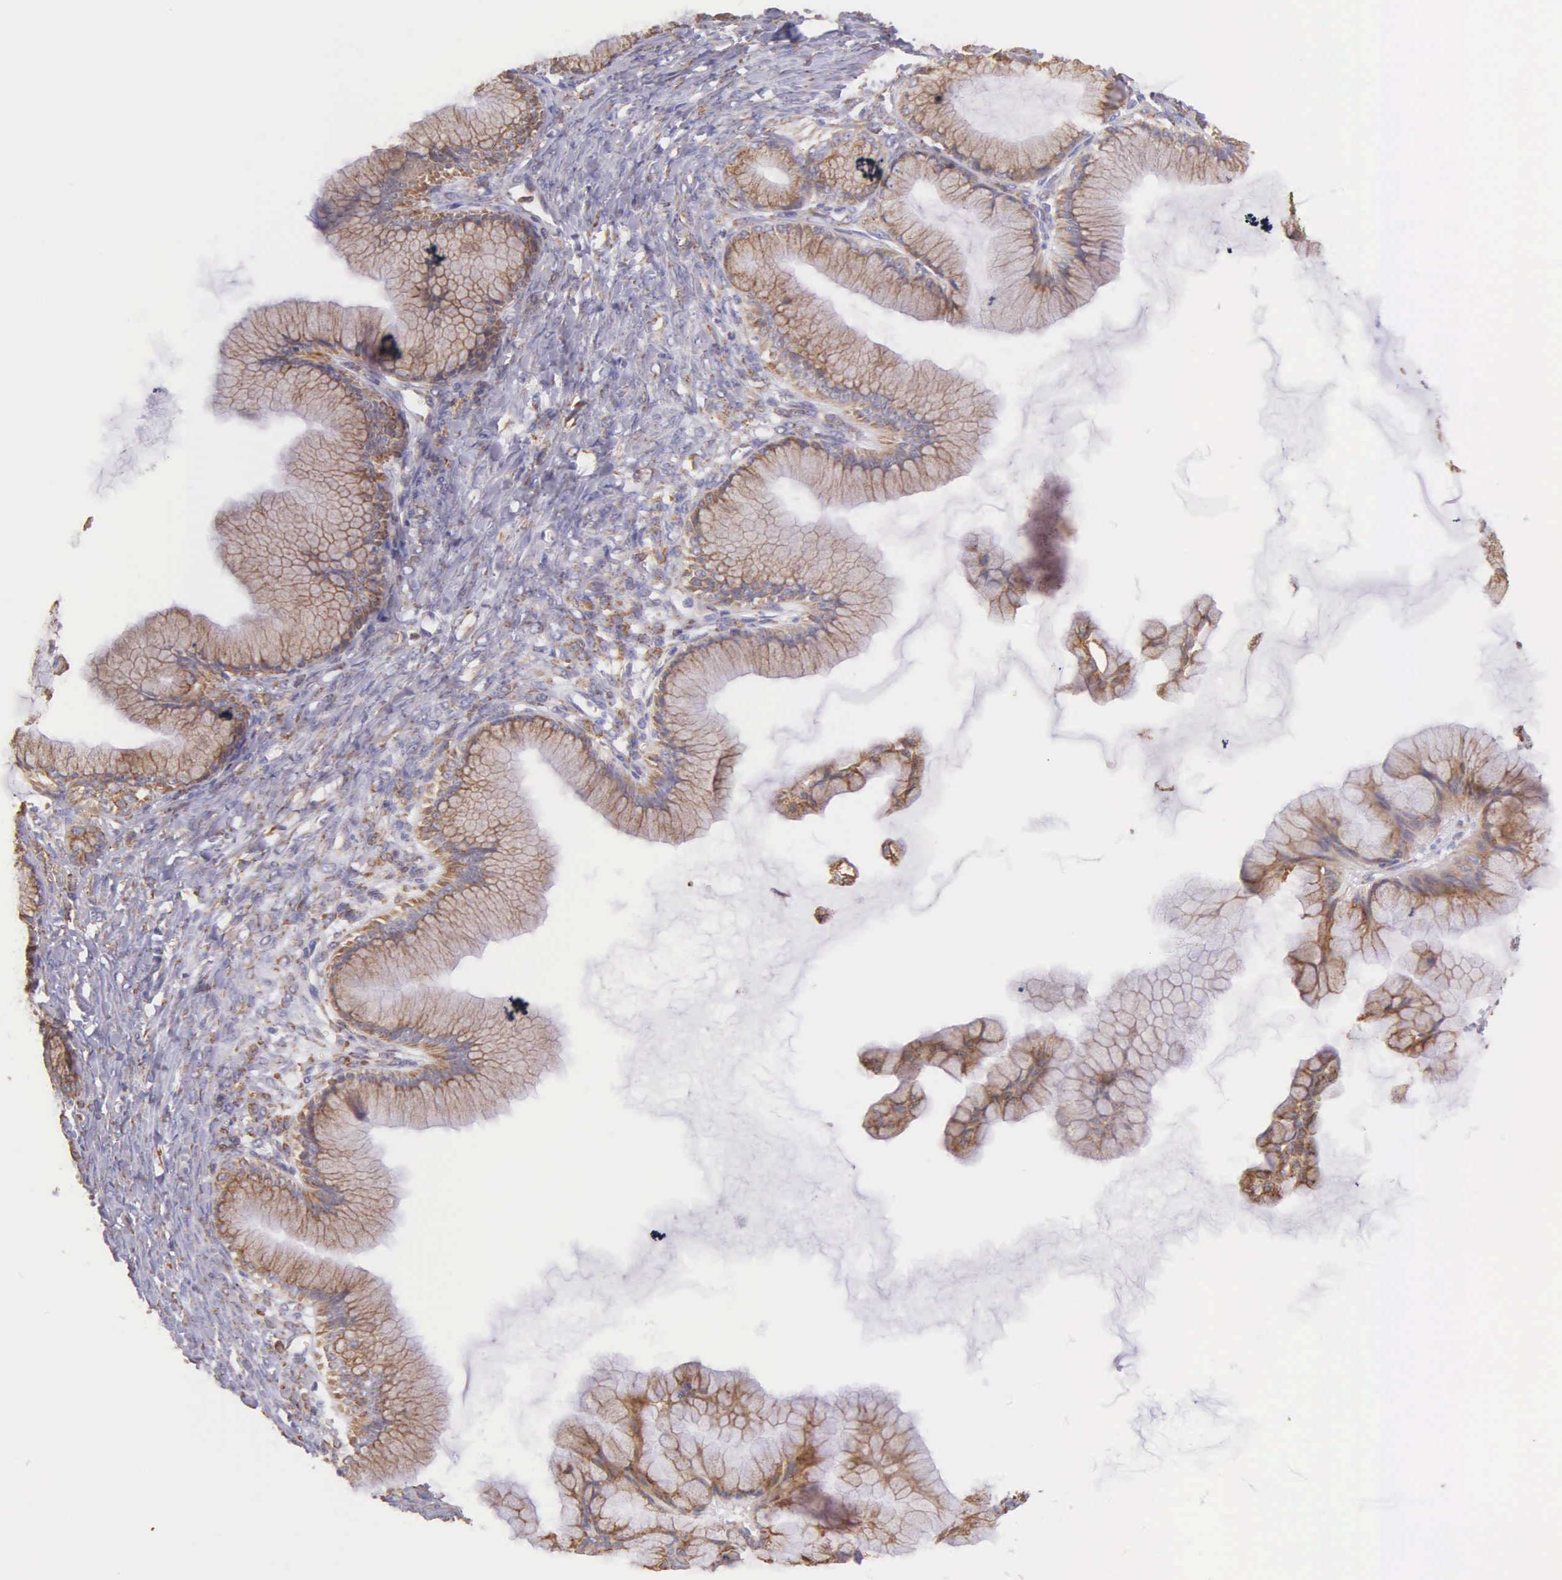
{"staining": {"intensity": "moderate", "quantity": ">75%", "location": "cytoplasmic/membranous"}, "tissue": "ovarian cancer", "cell_type": "Tumor cells", "image_type": "cancer", "snomed": [{"axis": "morphology", "description": "Cystadenocarcinoma, mucinous, NOS"}, {"axis": "topography", "description": "Ovary"}], "caption": "Immunohistochemistry micrograph of ovarian mucinous cystadenocarcinoma stained for a protein (brown), which displays medium levels of moderate cytoplasmic/membranous expression in about >75% of tumor cells.", "gene": "CKAP4", "patient": {"sex": "female", "age": 41}}